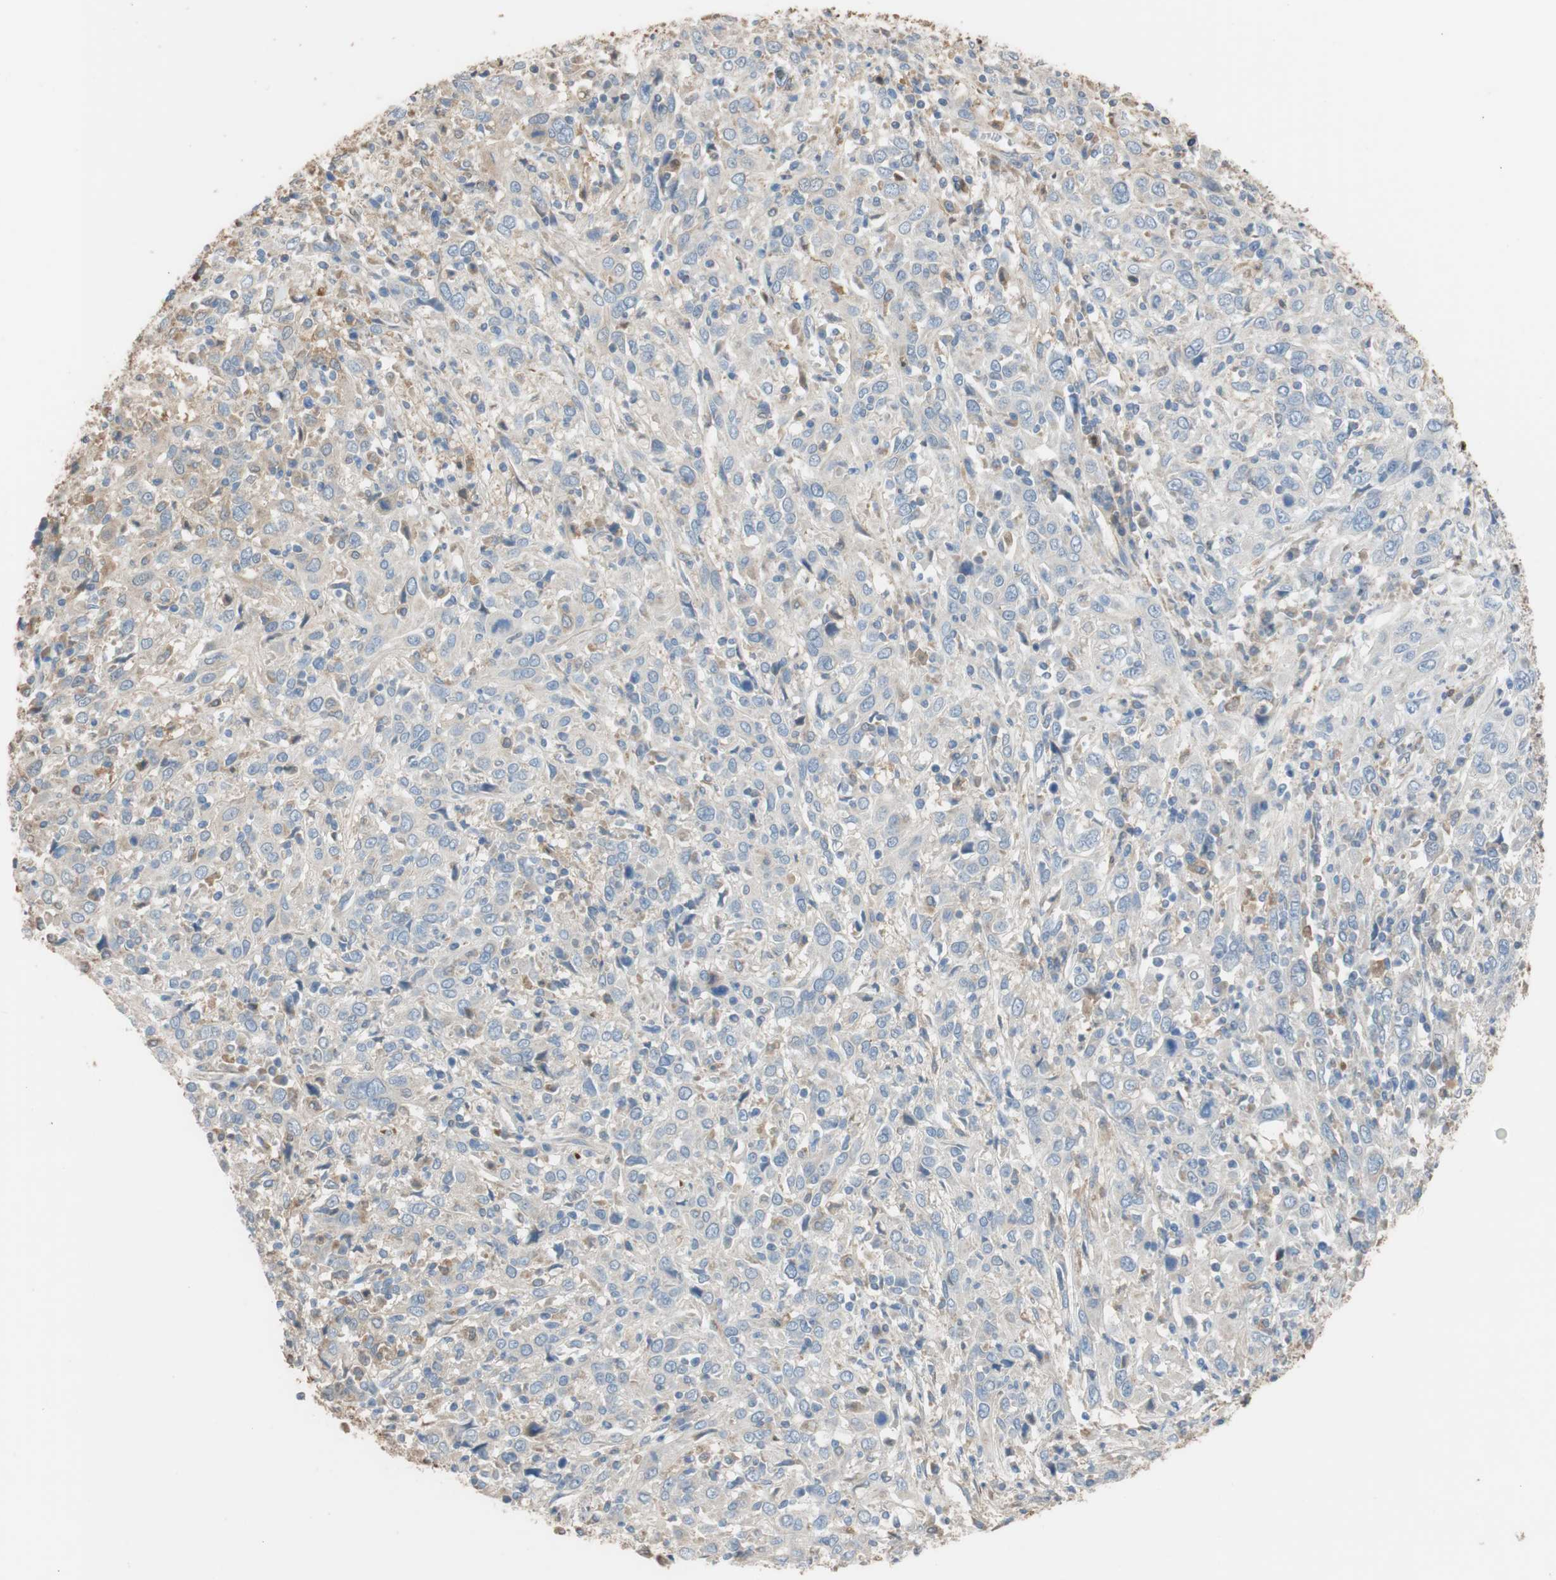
{"staining": {"intensity": "moderate", "quantity": "25%-75%", "location": "cytoplasmic/membranous"}, "tissue": "cervical cancer", "cell_type": "Tumor cells", "image_type": "cancer", "snomed": [{"axis": "morphology", "description": "Squamous cell carcinoma, NOS"}, {"axis": "topography", "description": "Cervix"}], "caption": "Moderate cytoplasmic/membranous protein staining is identified in approximately 25%-75% of tumor cells in cervical squamous cell carcinoma. (DAB (3,3'-diaminobenzidine) = brown stain, brightfield microscopy at high magnification).", "gene": "ALDH1A2", "patient": {"sex": "female", "age": 46}}